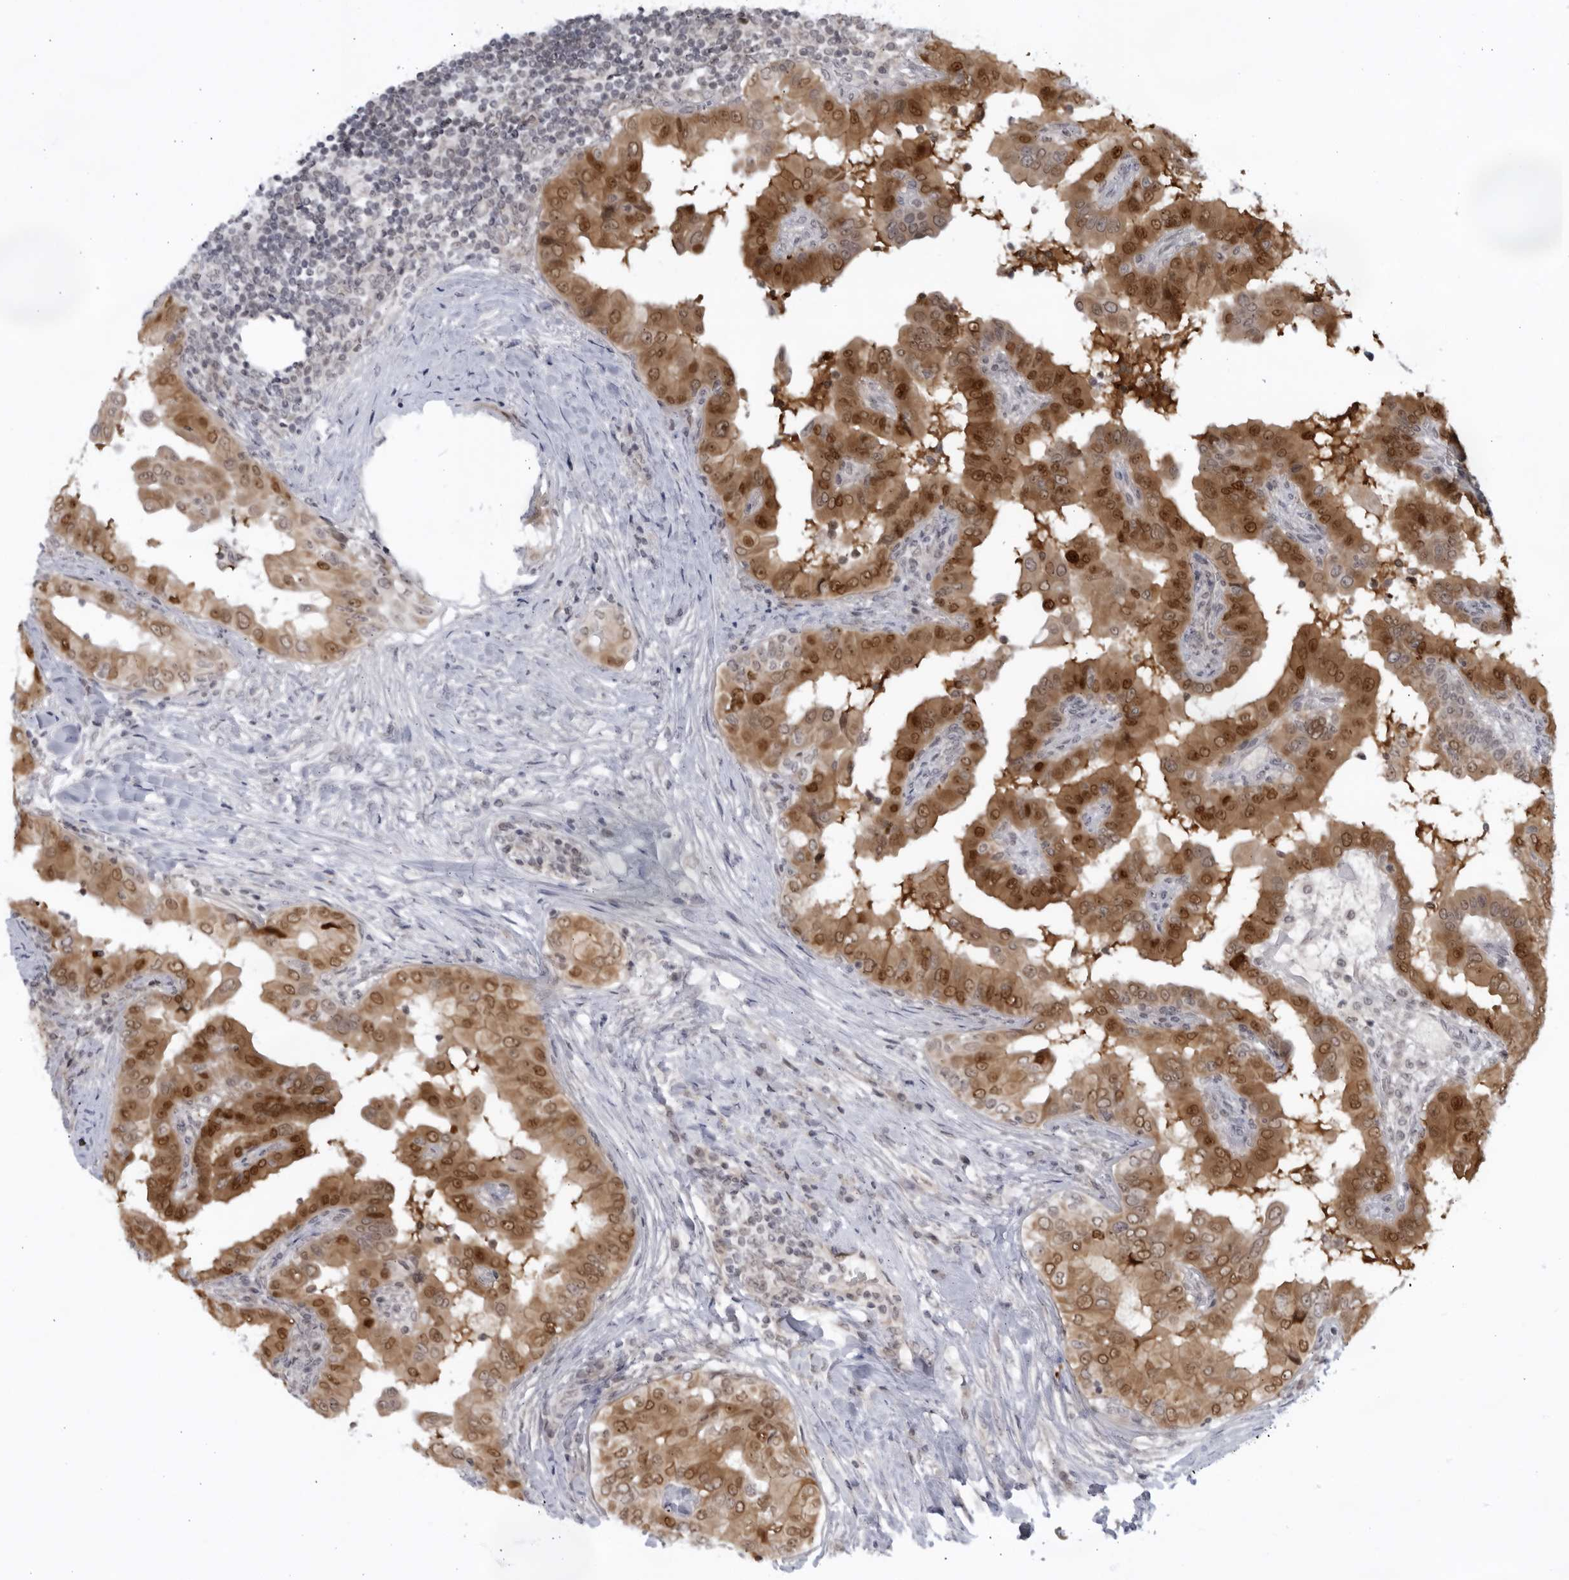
{"staining": {"intensity": "moderate", "quantity": ">75%", "location": "cytoplasmic/membranous,nuclear"}, "tissue": "thyroid cancer", "cell_type": "Tumor cells", "image_type": "cancer", "snomed": [{"axis": "morphology", "description": "Papillary adenocarcinoma, NOS"}, {"axis": "topography", "description": "Thyroid gland"}], "caption": "Brown immunohistochemical staining in human papillary adenocarcinoma (thyroid) shows moderate cytoplasmic/membranous and nuclear expression in about >75% of tumor cells.", "gene": "ITGB3BP", "patient": {"sex": "male", "age": 33}}